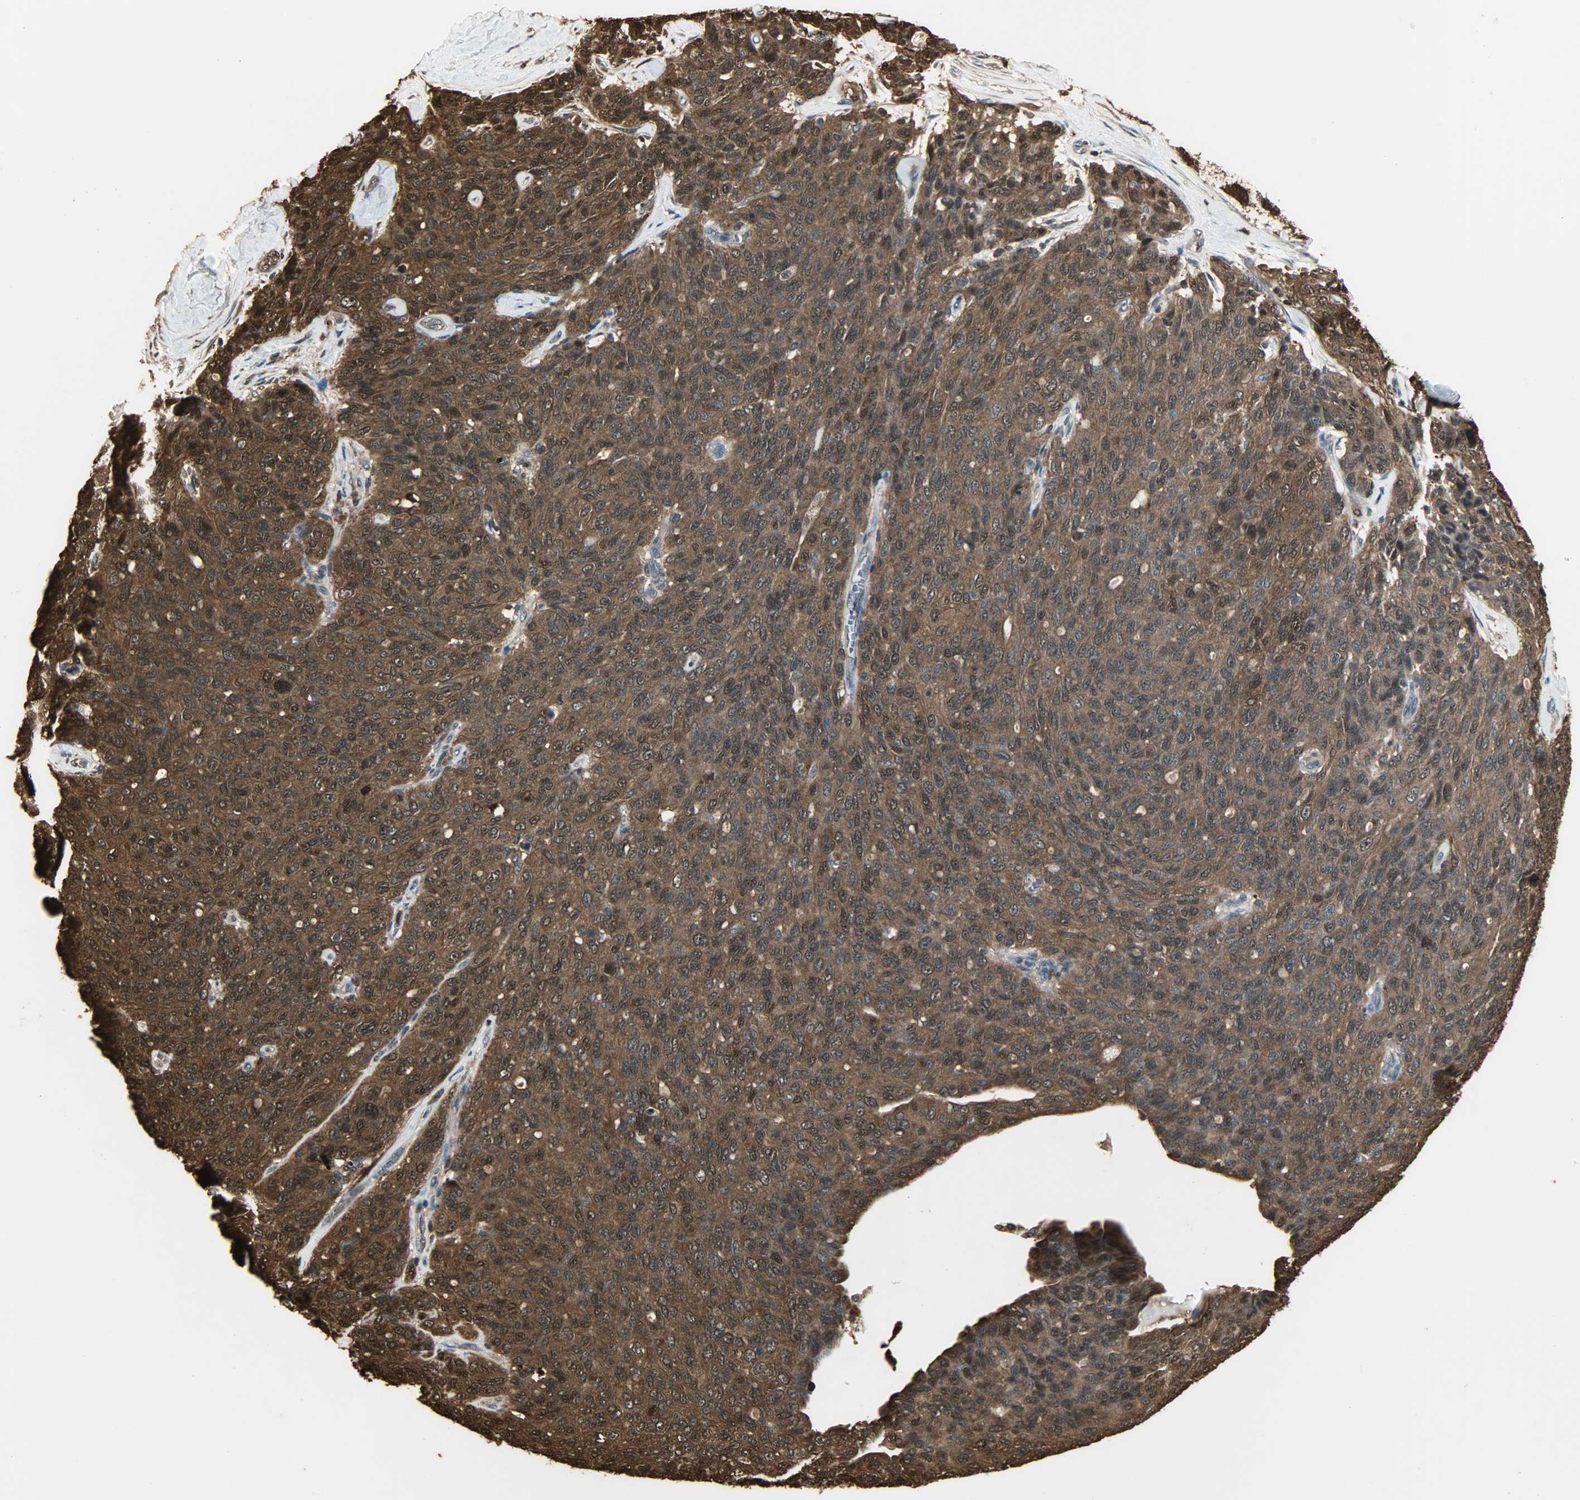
{"staining": {"intensity": "strong", "quantity": ">75%", "location": "cytoplasmic/membranous,nuclear"}, "tissue": "ovarian cancer", "cell_type": "Tumor cells", "image_type": "cancer", "snomed": [{"axis": "morphology", "description": "Carcinoma, endometroid"}, {"axis": "topography", "description": "Ovary"}], "caption": "IHC of endometroid carcinoma (ovarian) reveals high levels of strong cytoplasmic/membranous and nuclear expression in about >75% of tumor cells.", "gene": "YWHAZ", "patient": {"sex": "female", "age": 60}}